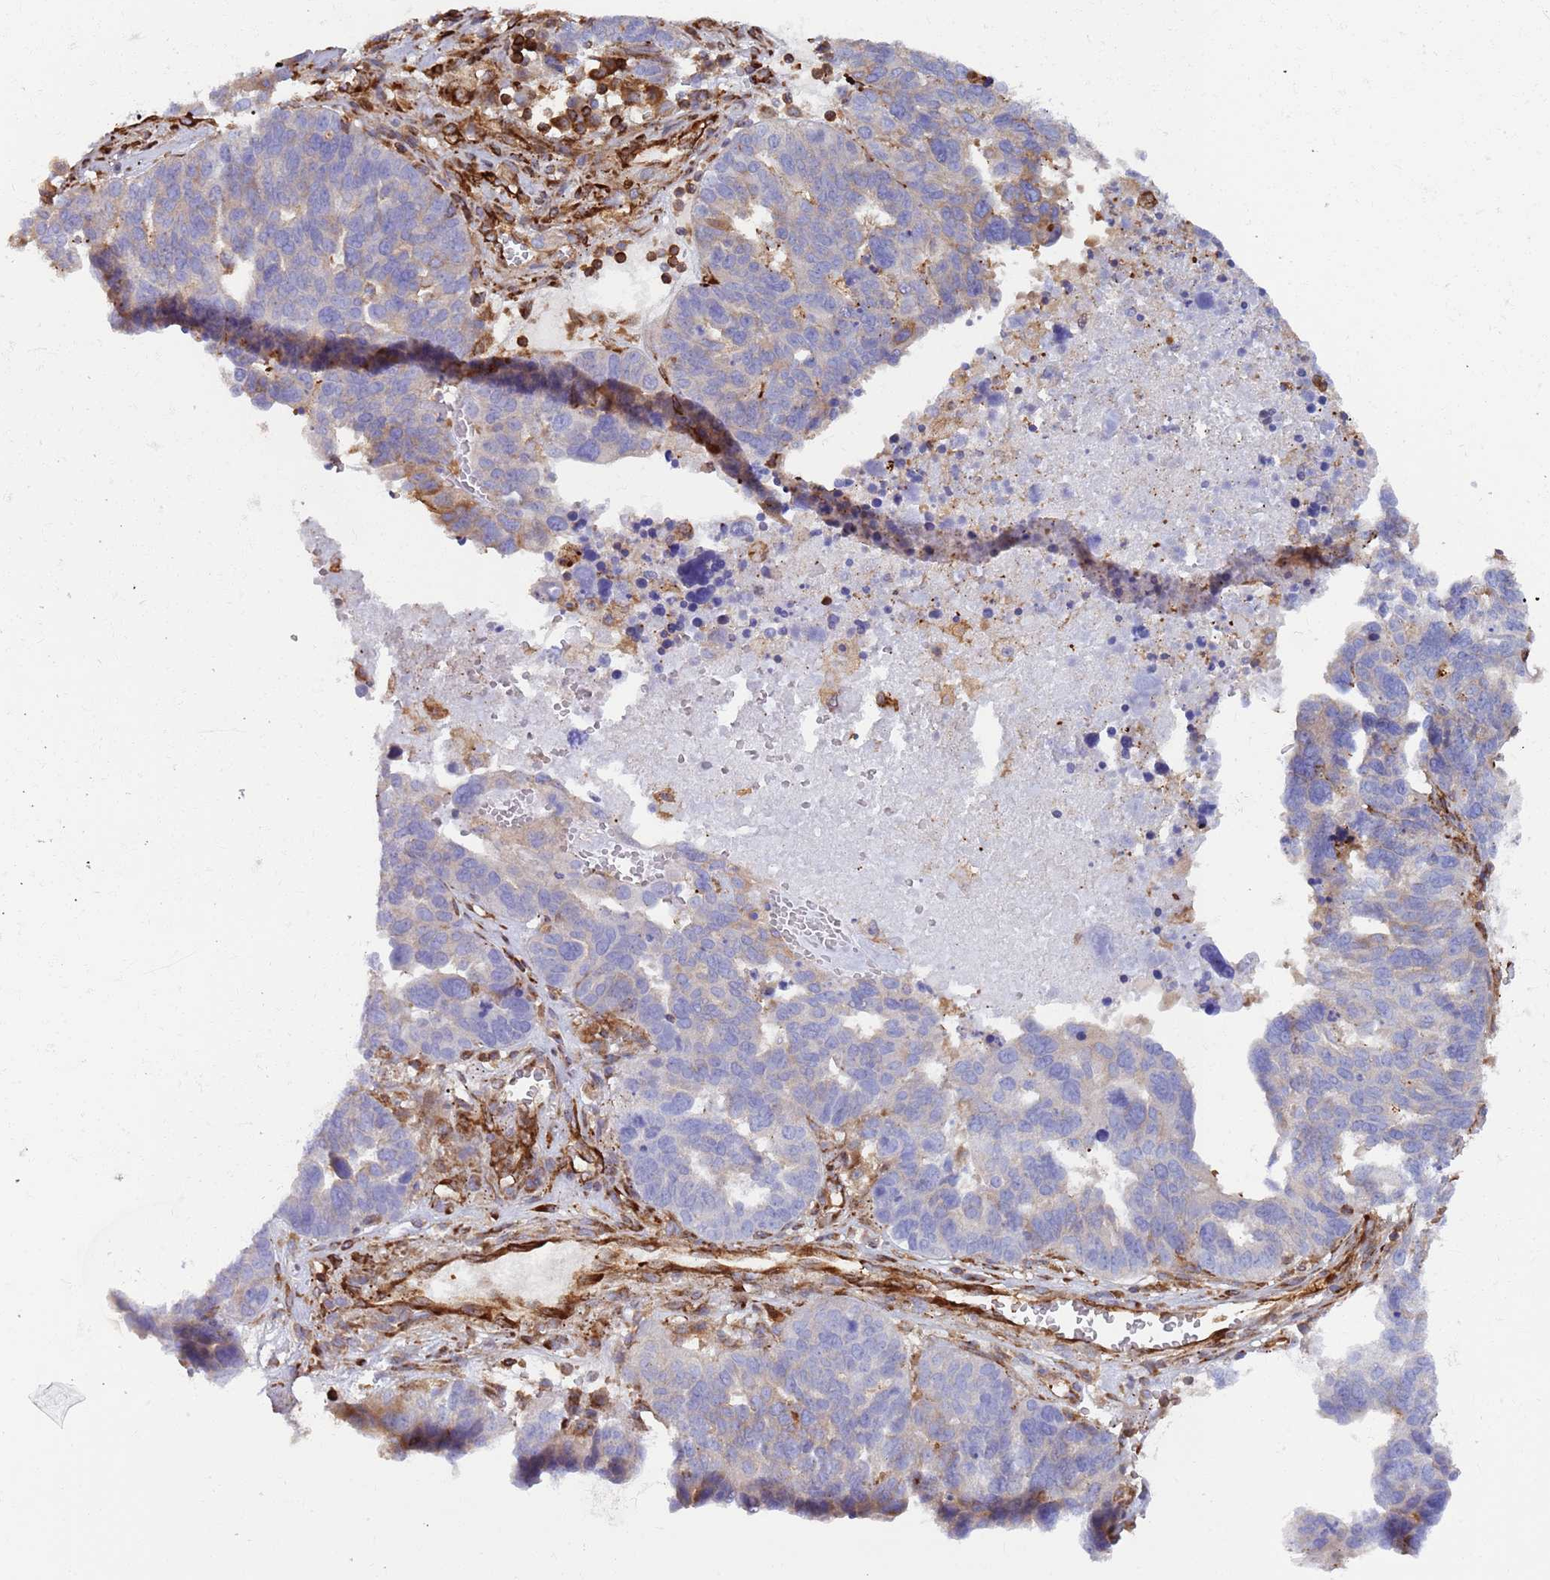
{"staining": {"intensity": "moderate", "quantity": "<25%", "location": "cytoplasmic/membranous"}, "tissue": "ovarian cancer", "cell_type": "Tumor cells", "image_type": "cancer", "snomed": [{"axis": "morphology", "description": "Cystadenocarcinoma, serous, NOS"}, {"axis": "topography", "description": "Ovary"}], "caption": "Ovarian serous cystadenocarcinoma stained with immunohistochemistry reveals moderate cytoplasmic/membranous positivity in approximately <25% of tumor cells. The protein of interest is shown in brown color, while the nuclei are stained blue.", "gene": "KBTBD7", "patient": {"sex": "female", "age": 59}}